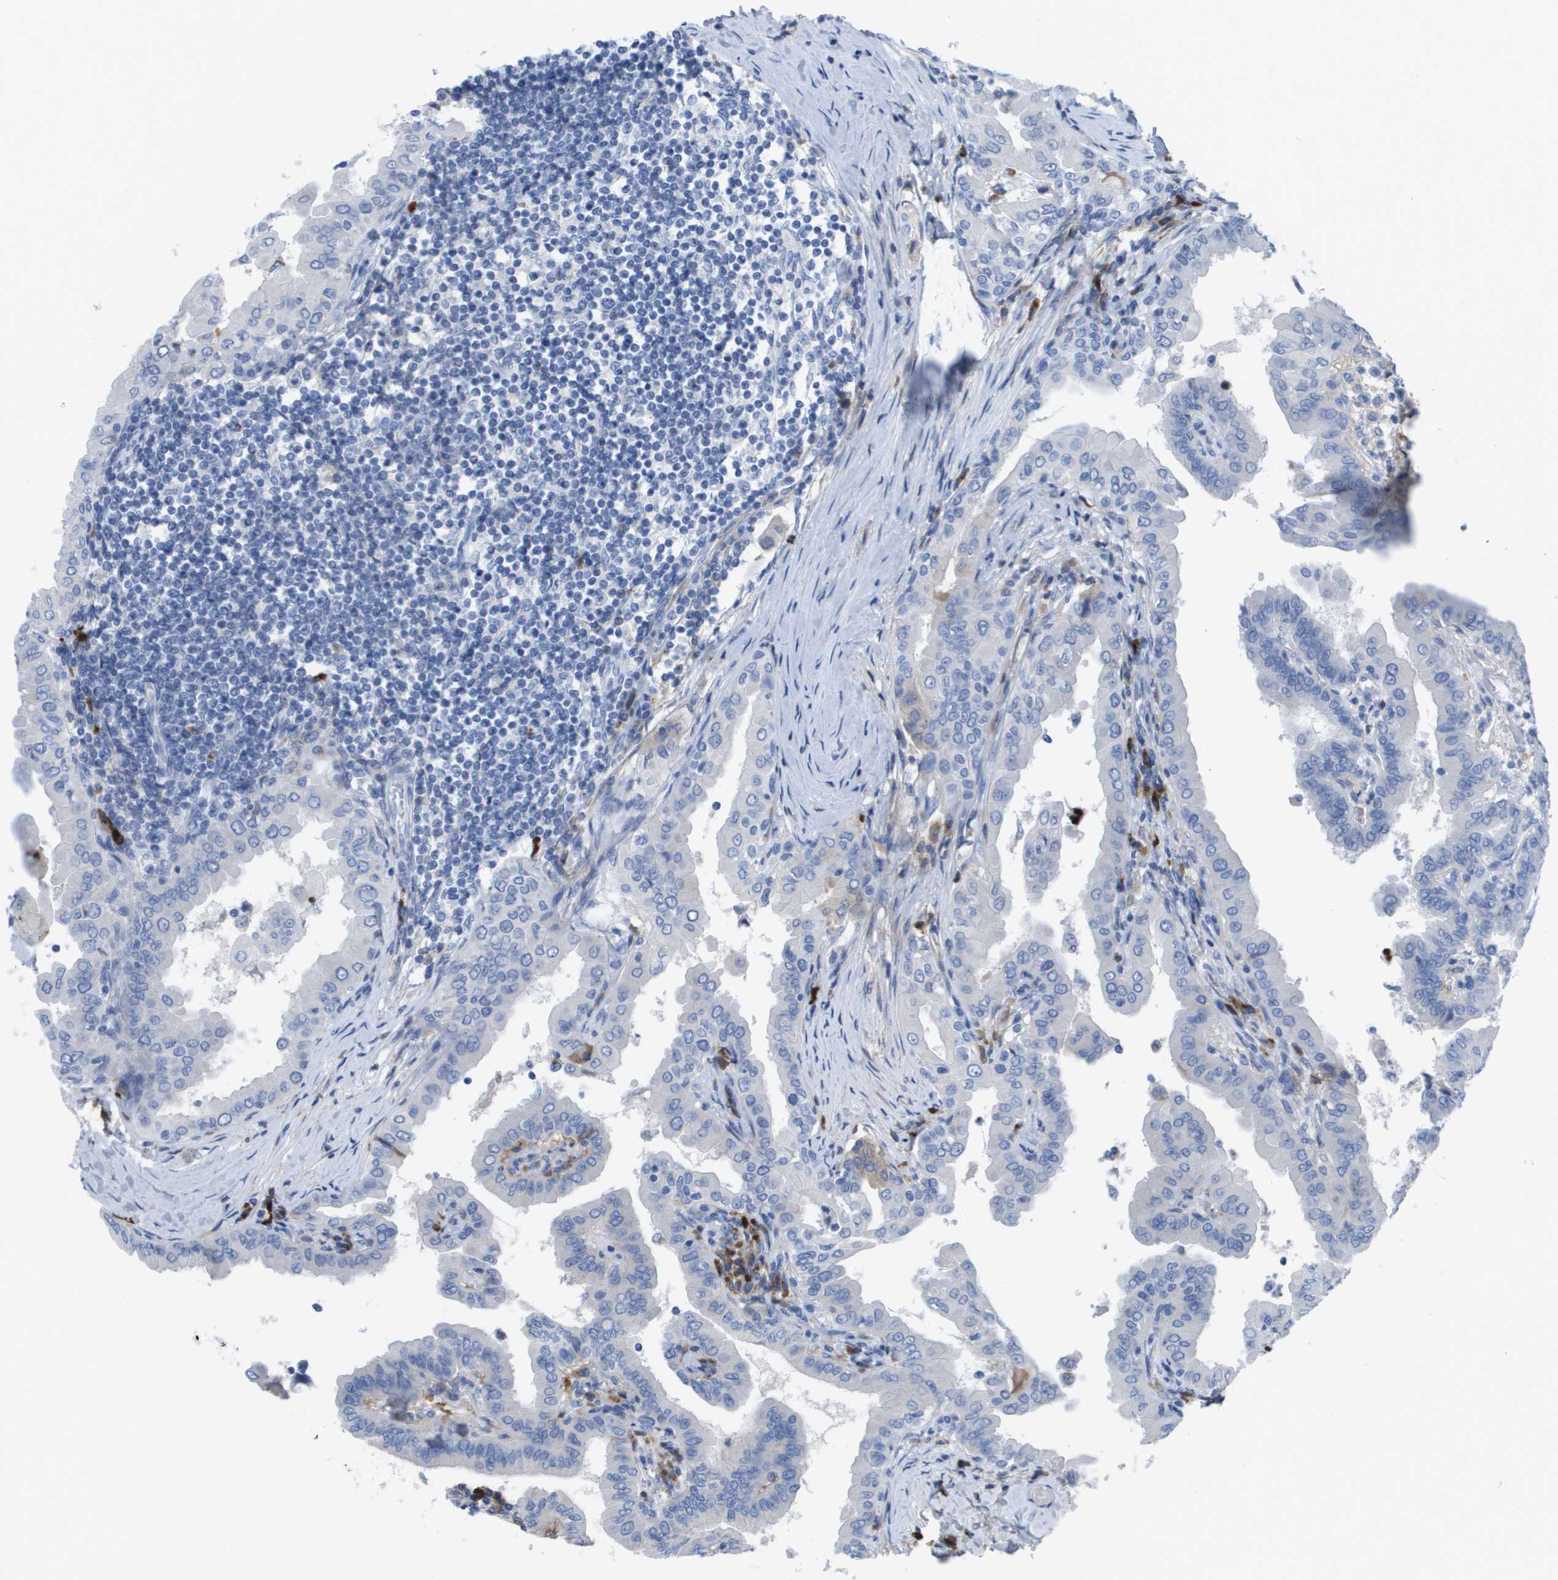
{"staining": {"intensity": "negative", "quantity": "none", "location": "none"}, "tissue": "thyroid cancer", "cell_type": "Tumor cells", "image_type": "cancer", "snomed": [{"axis": "morphology", "description": "Papillary adenocarcinoma, NOS"}, {"axis": "topography", "description": "Thyroid gland"}], "caption": "Thyroid cancer stained for a protein using immunohistochemistry (IHC) shows no staining tumor cells.", "gene": "GPR18", "patient": {"sex": "male", "age": 33}}